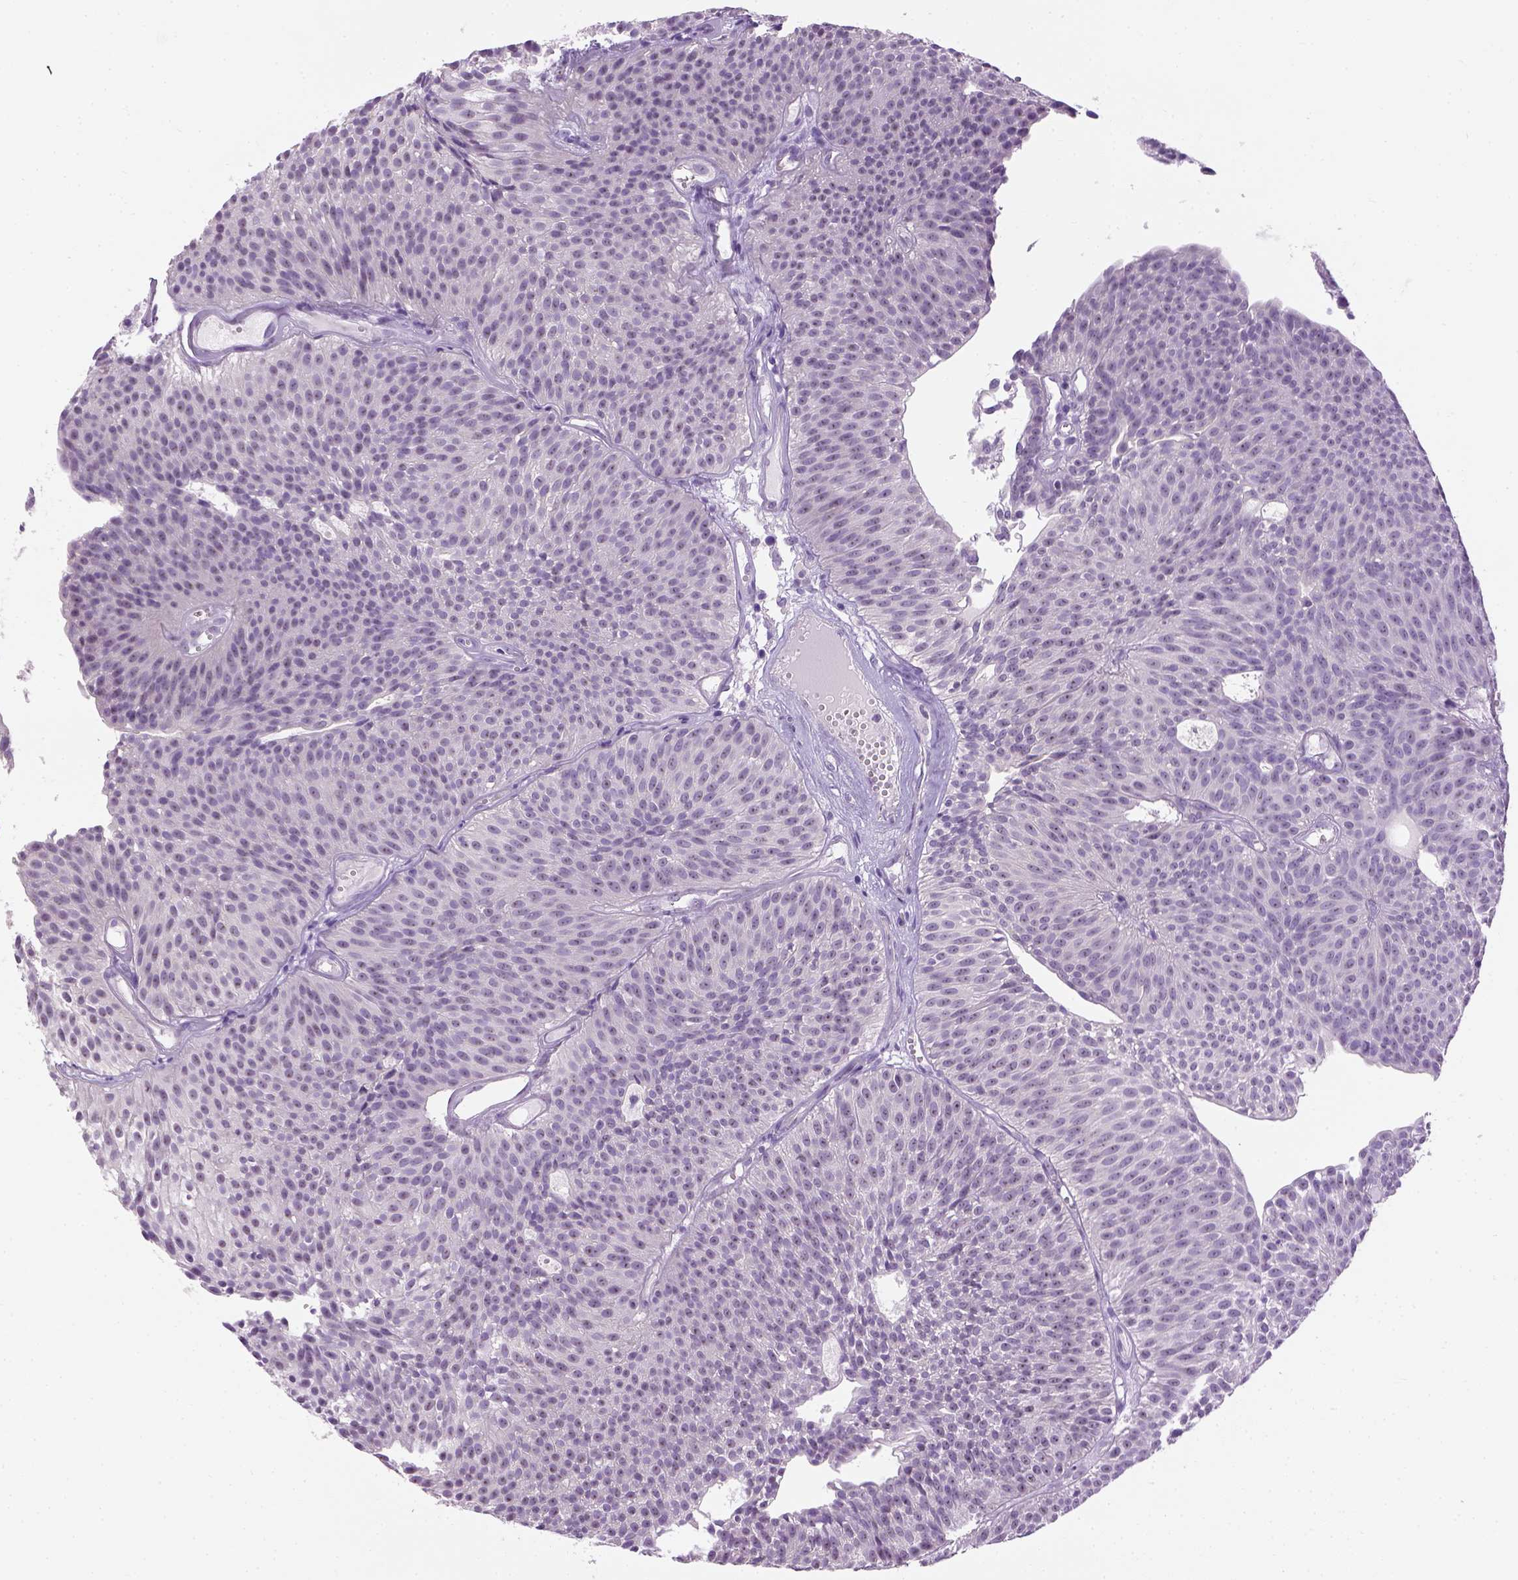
{"staining": {"intensity": "negative", "quantity": "none", "location": "none"}, "tissue": "urothelial cancer", "cell_type": "Tumor cells", "image_type": "cancer", "snomed": [{"axis": "morphology", "description": "Urothelial carcinoma, Low grade"}, {"axis": "topography", "description": "Urinary bladder"}], "caption": "Immunohistochemistry image of low-grade urothelial carcinoma stained for a protein (brown), which displays no positivity in tumor cells. (DAB IHC, high magnification).", "gene": "UTP4", "patient": {"sex": "male", "age": 63}}